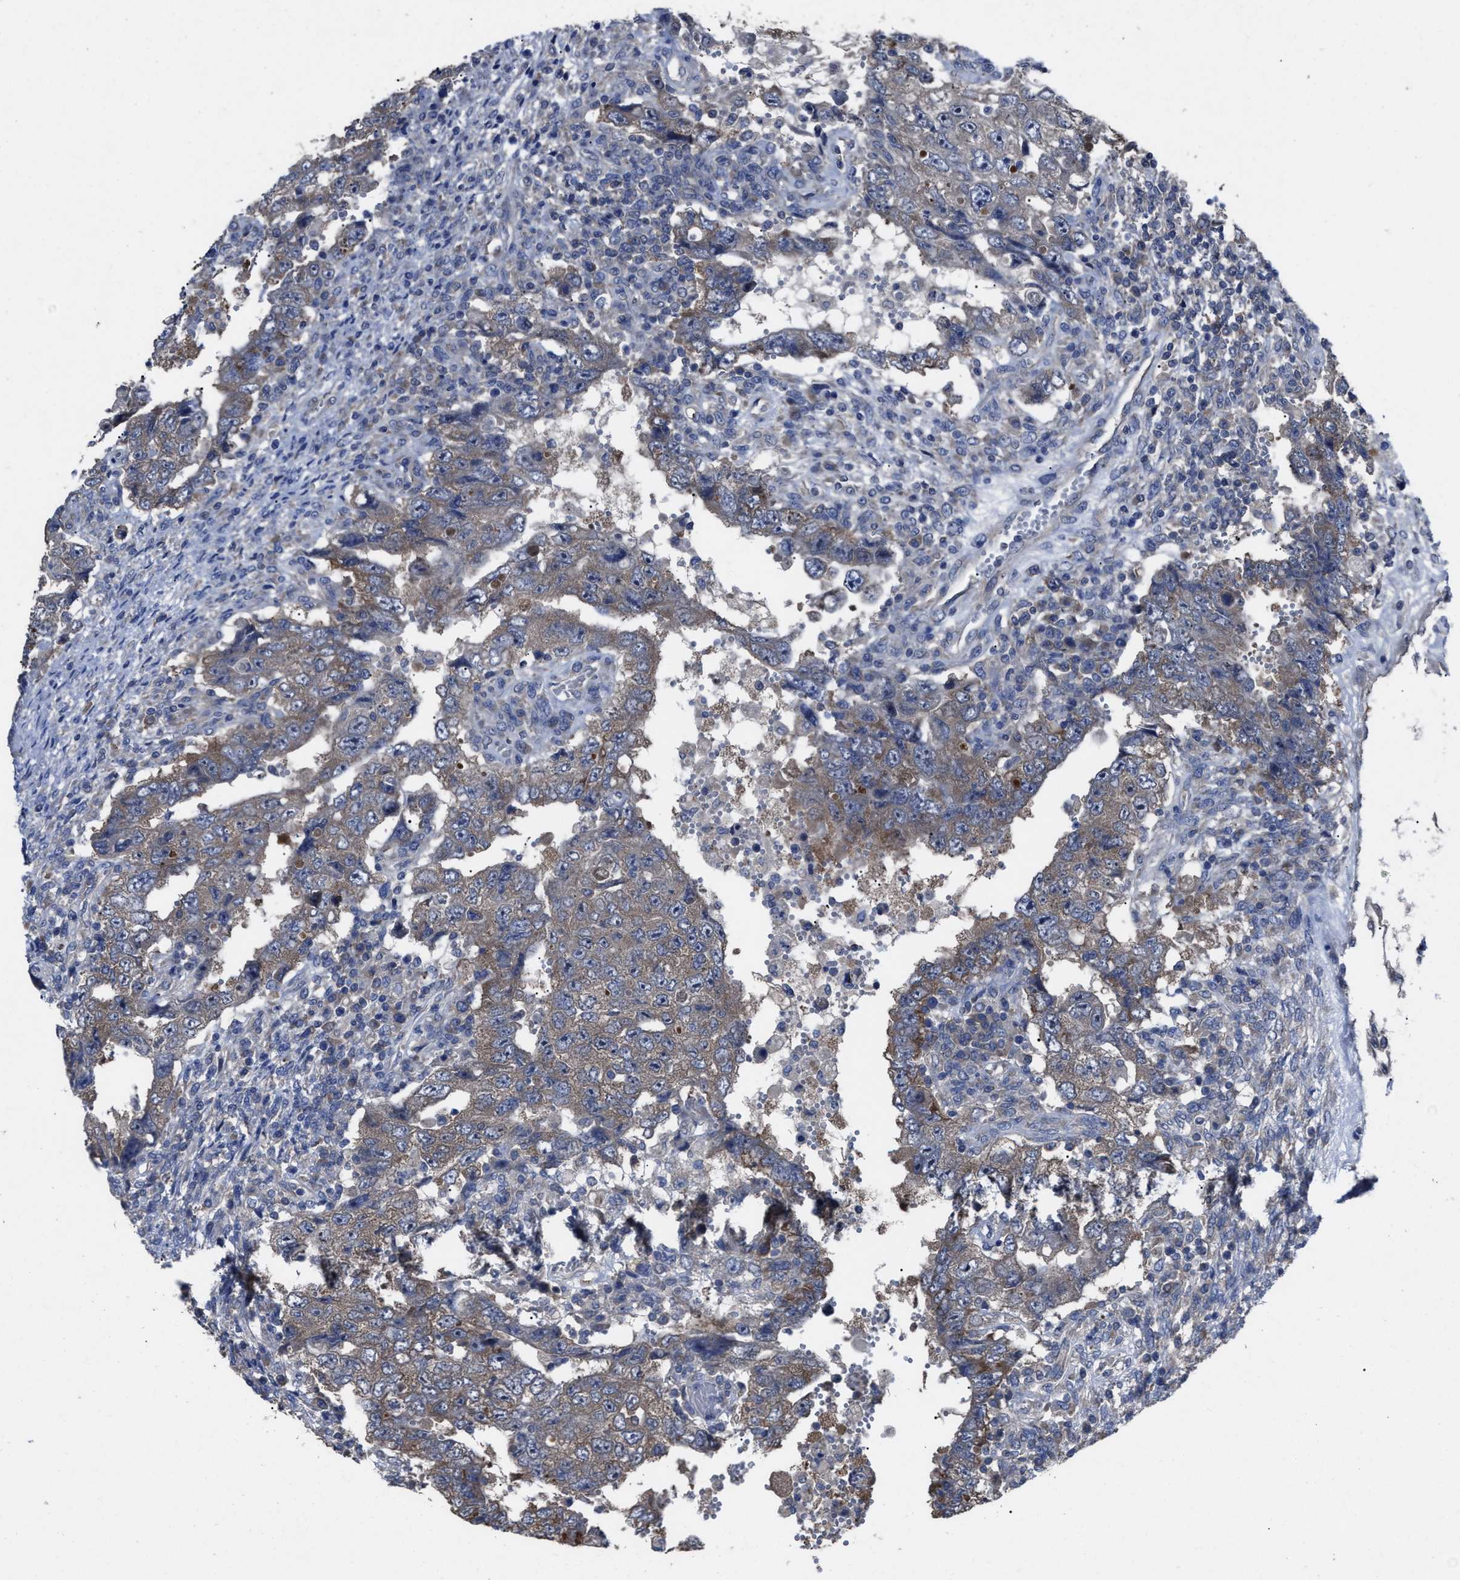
{"staining": {"intensity": "weak", "quantity": "<25%", "location": "cytoplasmic/membranous"}, "tissue": "testis cancer", "cell_type": "Tumor cells", "image_type": "cancer", "snomed": [{"axis": "morphology", "description": "Carcinoma, Embryonal, NOS"}, {"axis": "topography", "description": "Testis"}], "caption": "There is no significant expression in tumor cells of testis embryonal carcinoma.", "gene": "UPF1", "patient": {"sex": "male", "age": 26}}